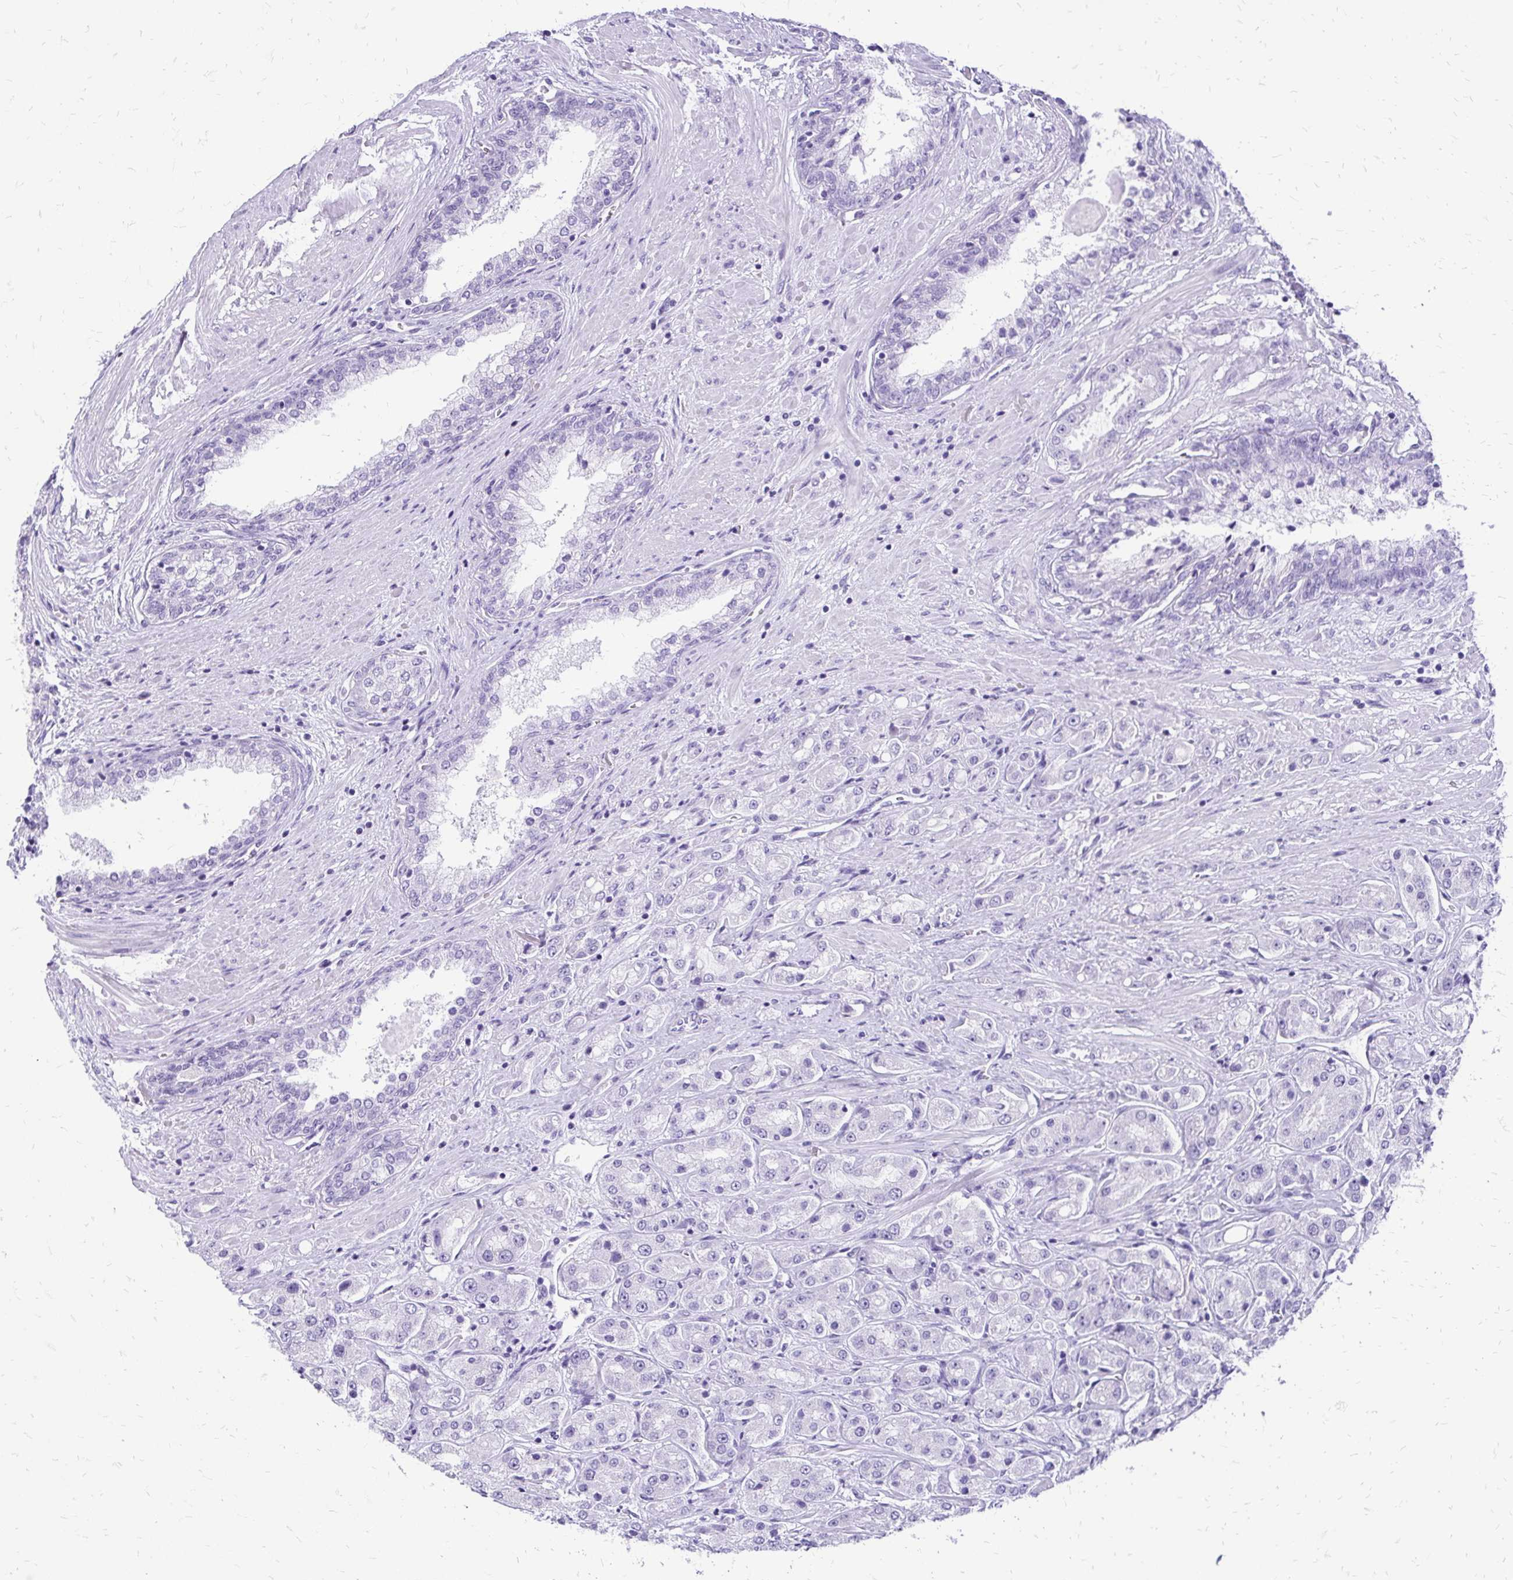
{"staining": {"intensity": "negative", "quantity": "none", "location": "none"}, "tissue": "prostate cancer", "cell_type": "Tumor cells", "image_type": "cancer", "snomed": [{"axis": "morphology", "description": "Adenocarcinoma, High grade"}, {"axis": "topography", "description": "Prostate"}], "caption": "The IHC photomicrograph has no significant staining in tumor cells of adenocarcinoma (high-grade) (prostate) tissue.", "gene": "SLC32A1", "patient": {"sex": "male", "age": 67}}